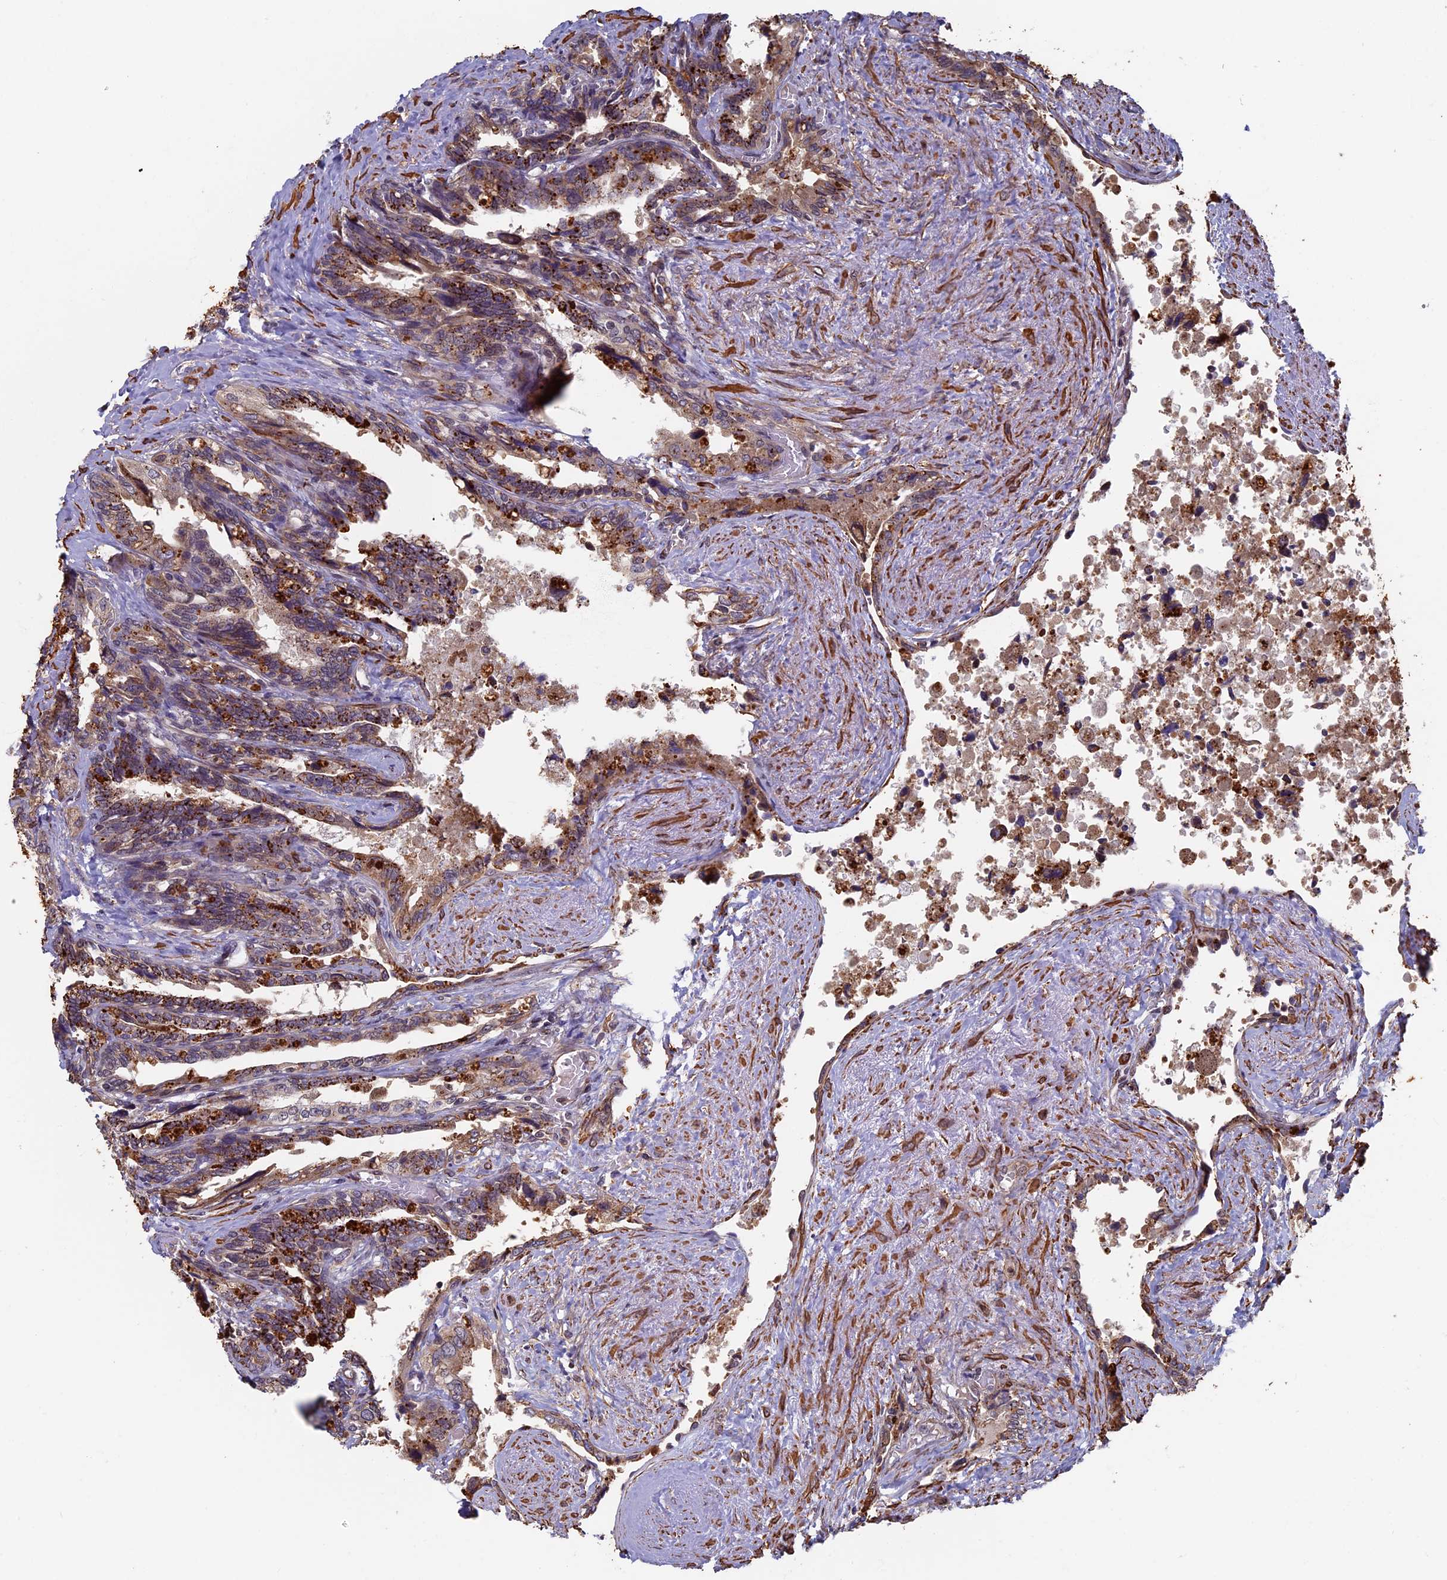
{"staining": {"intensity": "weak", "quantity": "<25%", "location": "cytoplasmic/membranous"}, "tissue": "seminal vesicle", "cell_type": "Glandular cells", "image_type": "normal", "snomed": [{"axis": "morphology", "description": "Normal tissue, NOS"}, {"axis": "topography", "description": "Seminal veicle"}, {"axis": "topography", "description": "Peripheral nerve tissue"}], "caption": "The photomicrograph displays no staining of glandular cells in normal seminal vesicle. (DAB (3,3'-diaminobenzidine) immunohistochemistry with hematoxylin counter stain).", "gene": "CTDP1", "patient": {"sex": "male", "age": 60}}